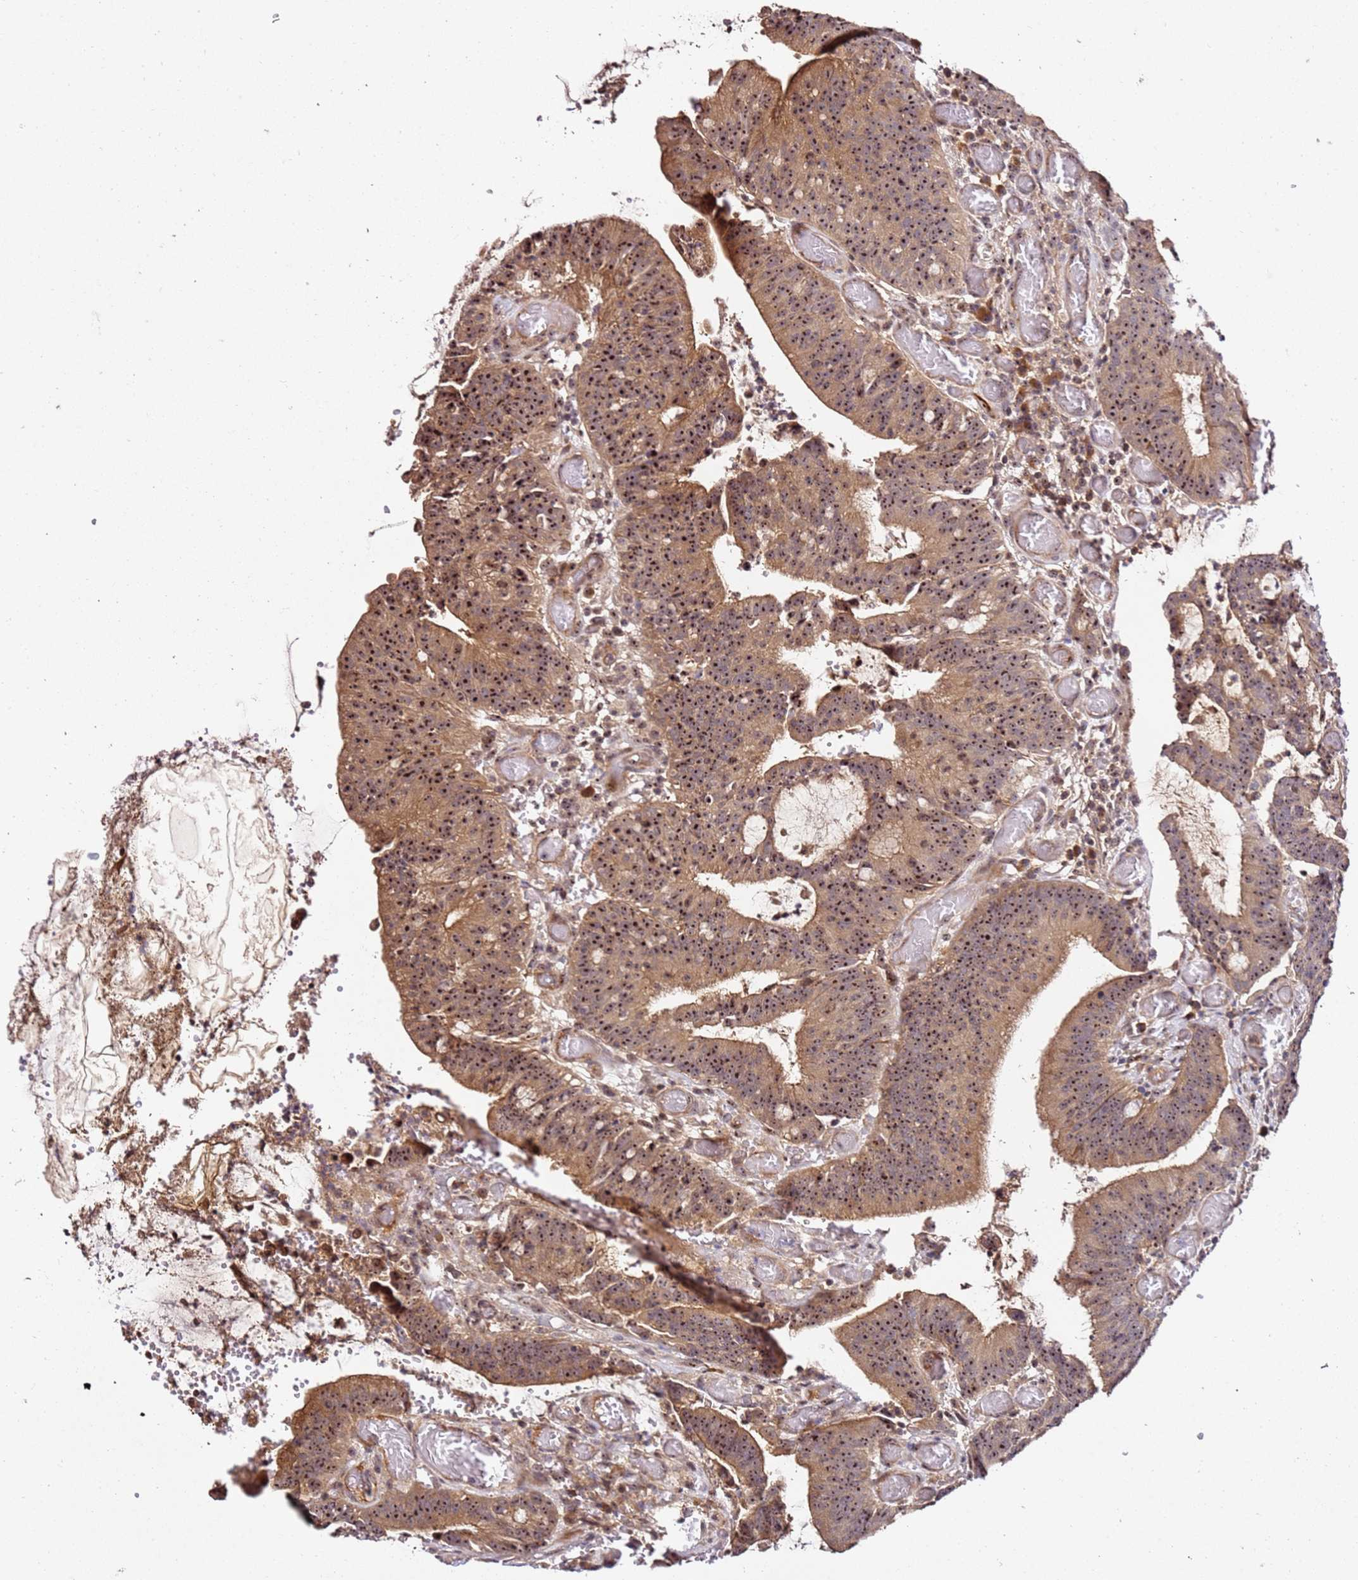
{"staining": {"intensity": "moderate", "quantity": ">75%", "location": "cytoplasmic/membranous,nuclear"}, "tissue": "colorectal cancer", "cell_type": "Tumor cells", "image_type": "cancer", "snomed": [{"axis": "morphology", "description": "Adenocarcinoma, NOS"}, {"axis": "topography", "description": "Rectum"}], "caption": "Colorectal cancer stained for a protein (brown) demonstrates moderate cytoplasmic/membranous and nuclear positive expression in approximately >75% of tumor cells.", "gene": "DDX27", "patient": {"sex": "female", "age": 77}}